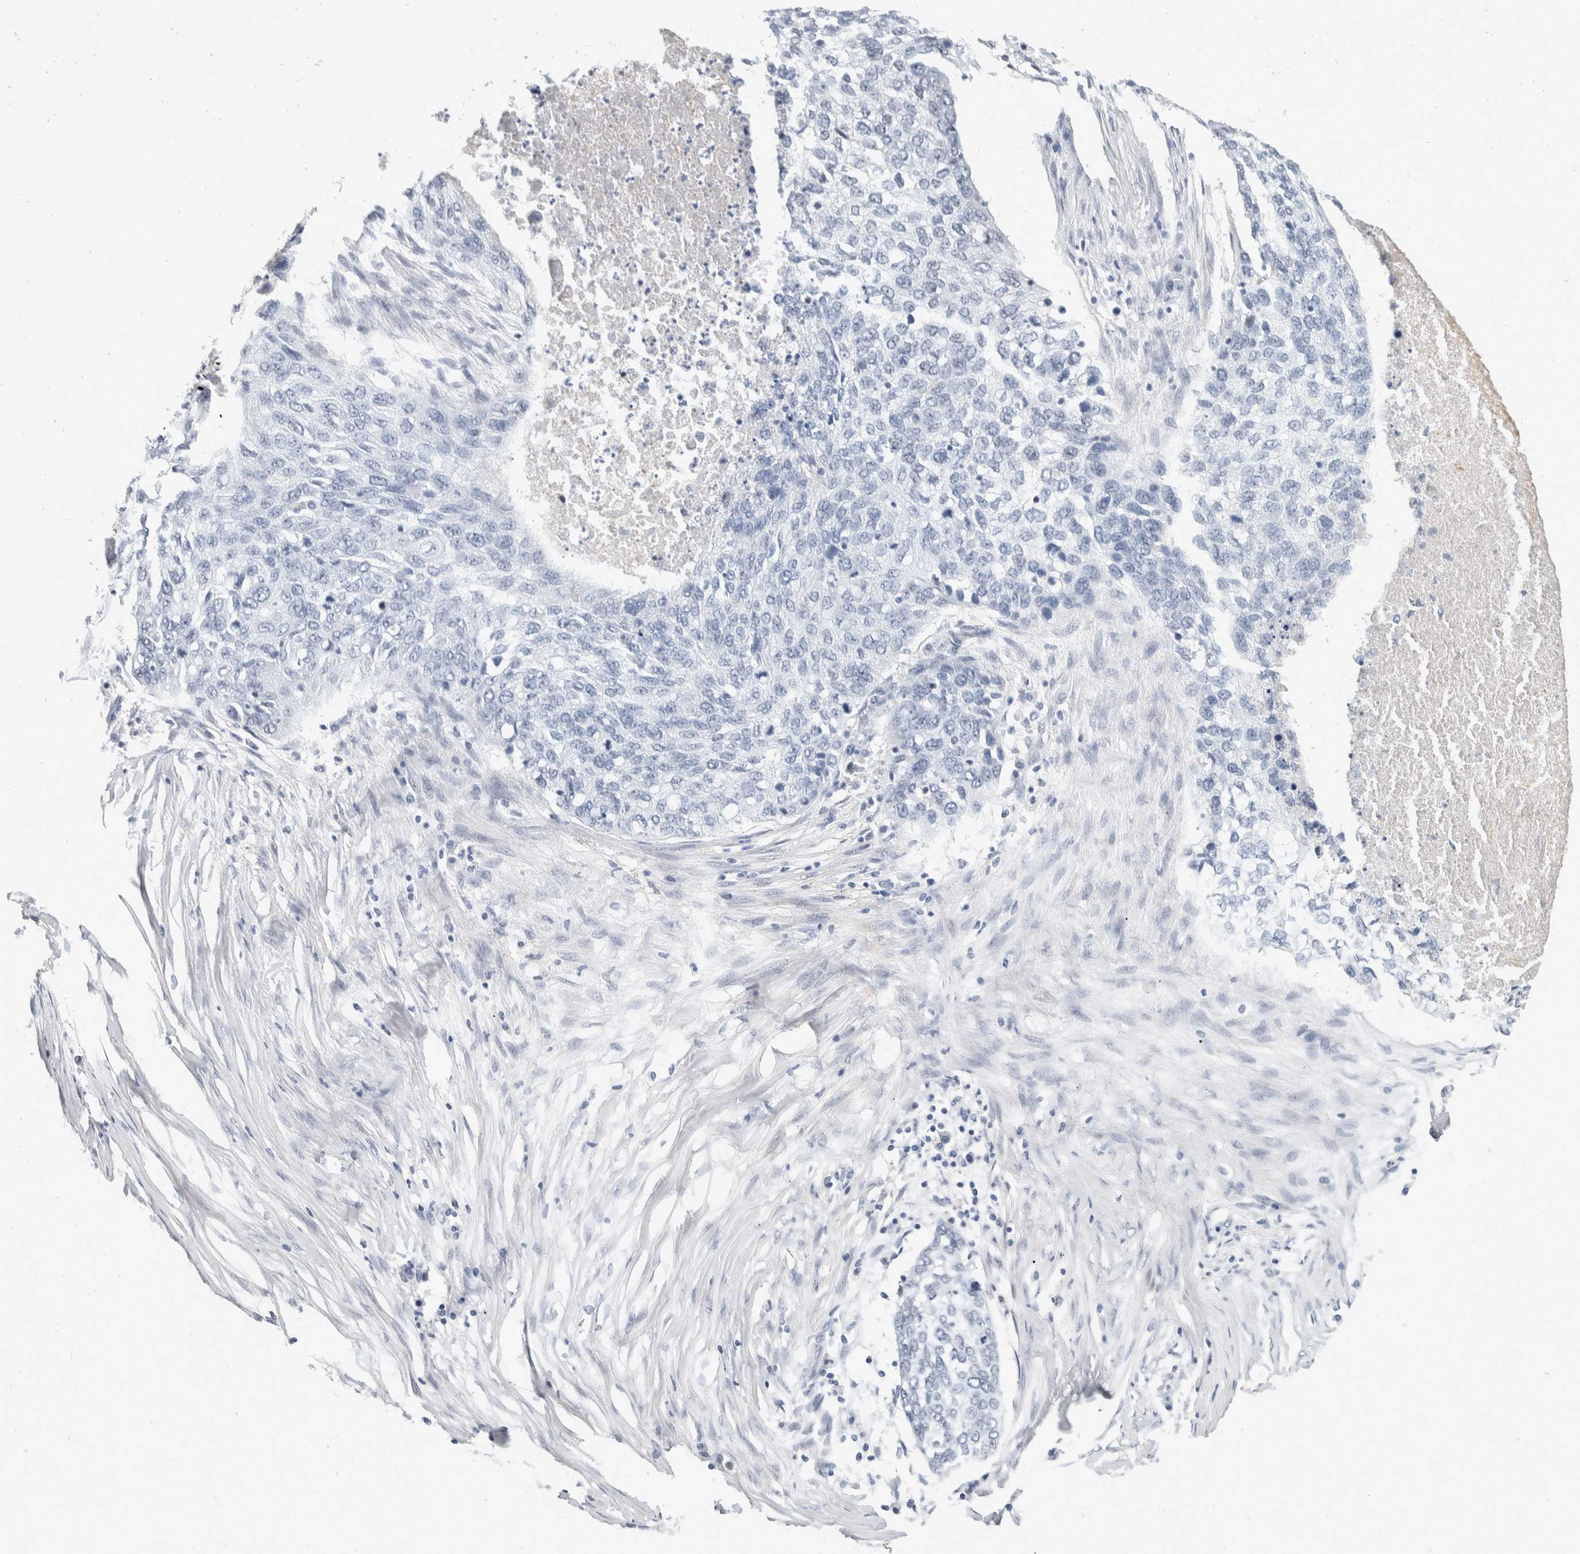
{"staining": {"intensity": "negative", "quantity": "none", "location": "none"}, "tissue": "lung cancer", "cell_type": "Tumor cells", "image_type": "cancer", "snomed": [{"axis": "morphology", "description": "Squamous cell carcinoma, NOS"}, {"axis": "topography", "description": "Lung"}], "caption": "An image of squamous cell carcinoma (lung) stained for a protein demonstrates no brown staining in tumor cells.", "gene": "CATSPERD", "patient": {"sex": "female", "age": 63}}